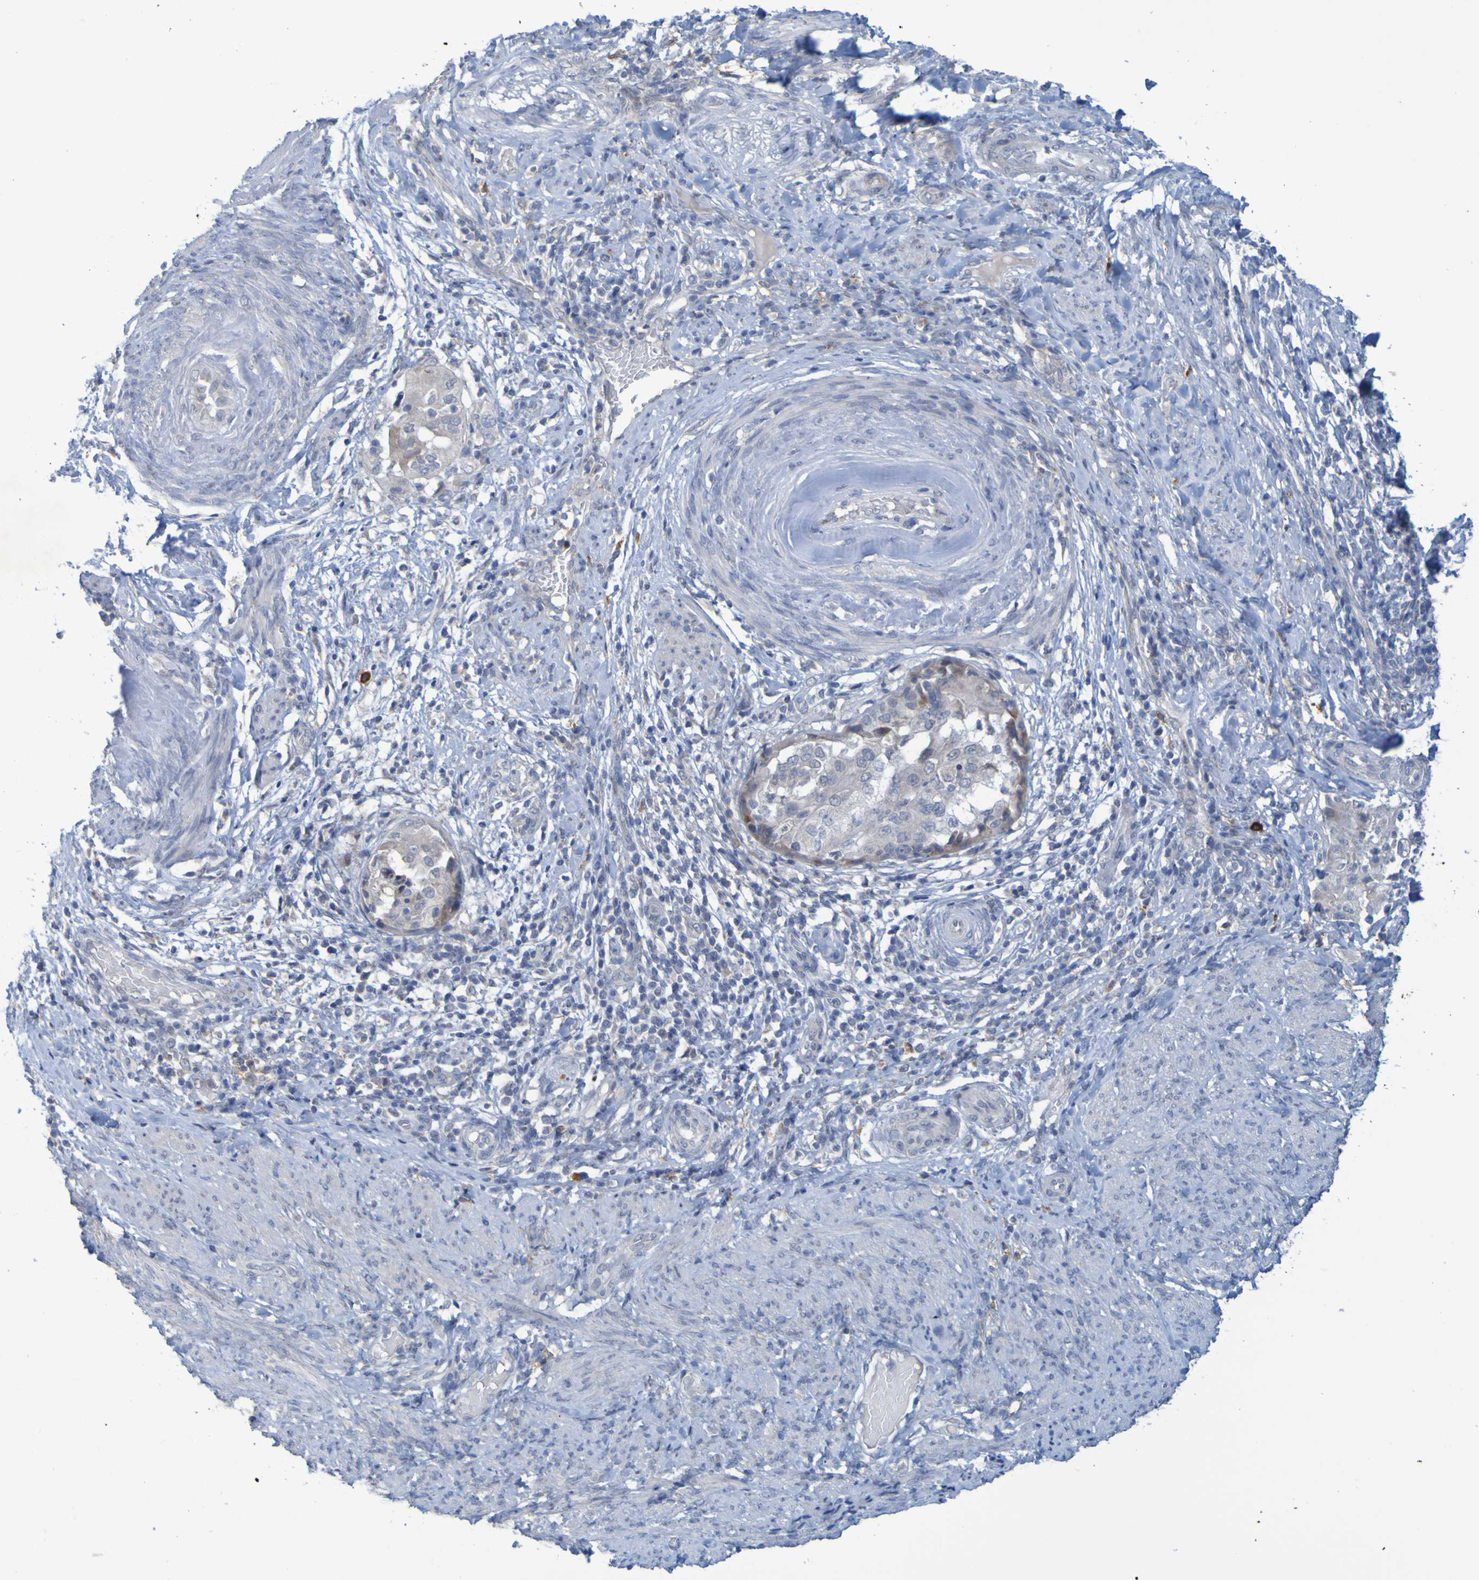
{"staining": {"intensity": "weak", "quantity": "<25%", "location": "cytoplasmic/membranous"}, "tissue": "endometrial cancer", "cell_type": "Tumor cells", "image_type": "cancer", "snomed": [{"axis": "morphology", "description": "Adenocarcinoma, NOS"}, {"axis": "topography", "description": "Endometrium"}], "caption": "Protein analysis of endometrial adenocarcinoma displays no significant expression in tumor cells.", "gene": "LILRB5", "patient": {"sex": "female", "age": 85}}